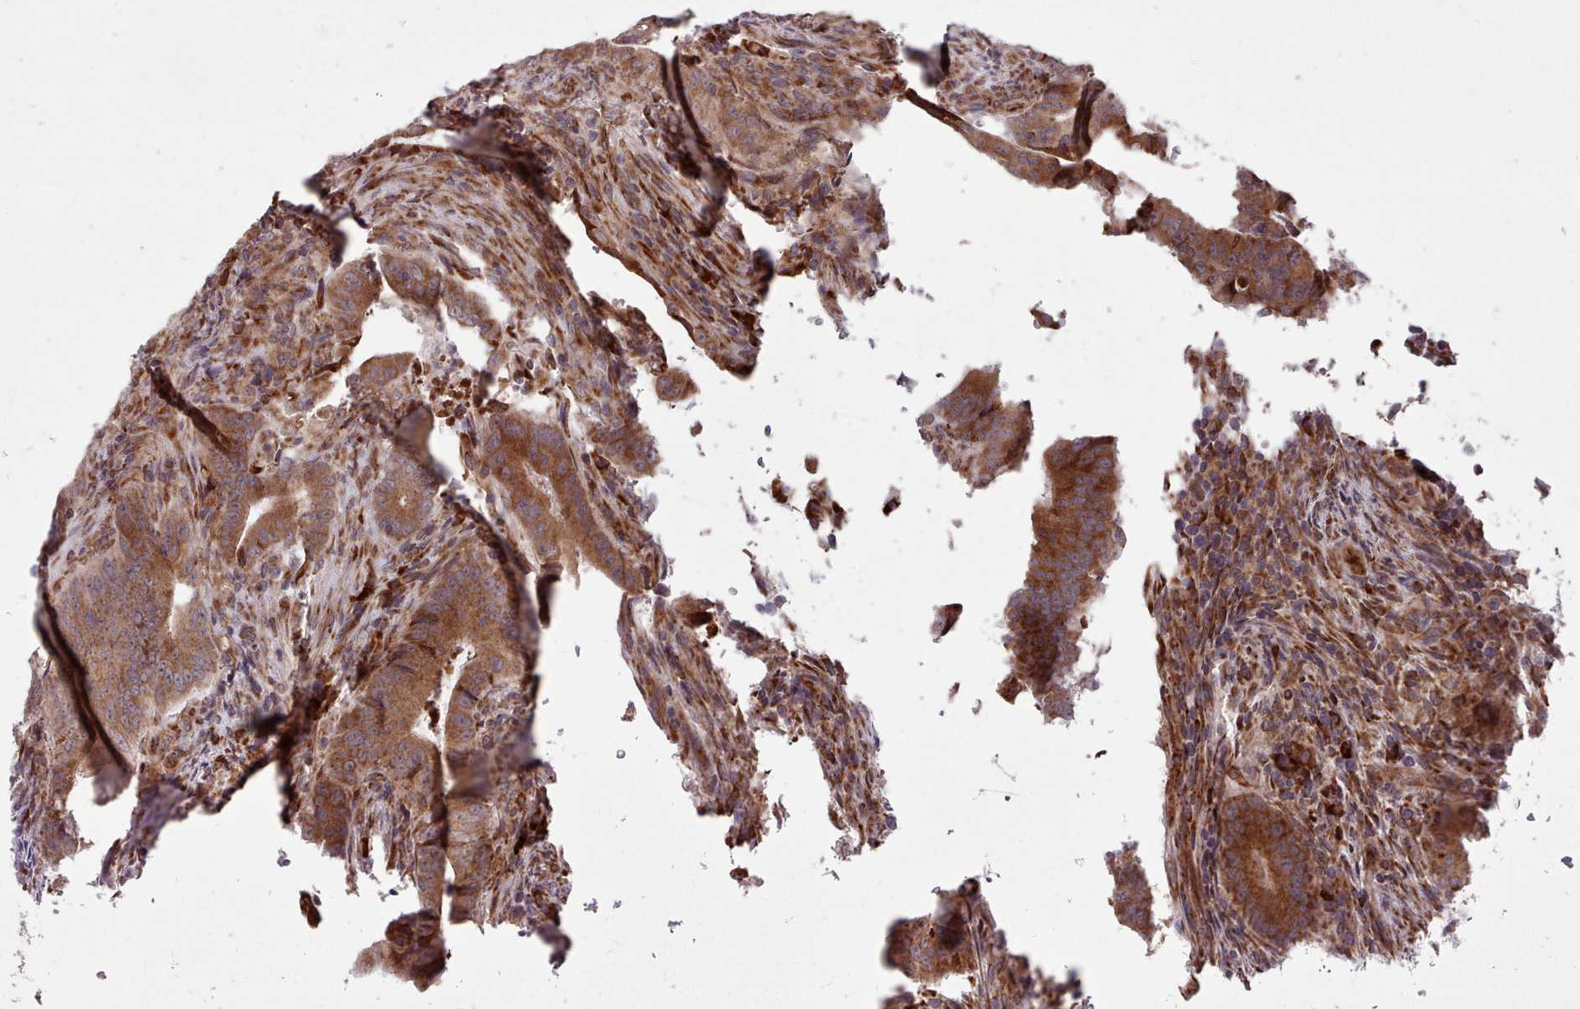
{"staining": {"intensity": "strong", "quantity": ">75%", "location": "cytoplasmic/membranous"}, "tissue": "colorectal cancer", "cell_type": "Tumor cells", "image_type": "cancer", "snomed": [{"axis": "morphology", "description": "Adenocarcinoma, NOS"}, {"axis": "topography", "description": "Colon"}], "caption": "A brown stain shows strong cytoplasmic/membranous positivity of a protein in human colorectal adenocarcinoma tumor cells. (DAB IHC, brown staining for protein, blue staining for nuclei).", "gene": "TTLL3", "patient": {"sex": "female", "age": 43}}